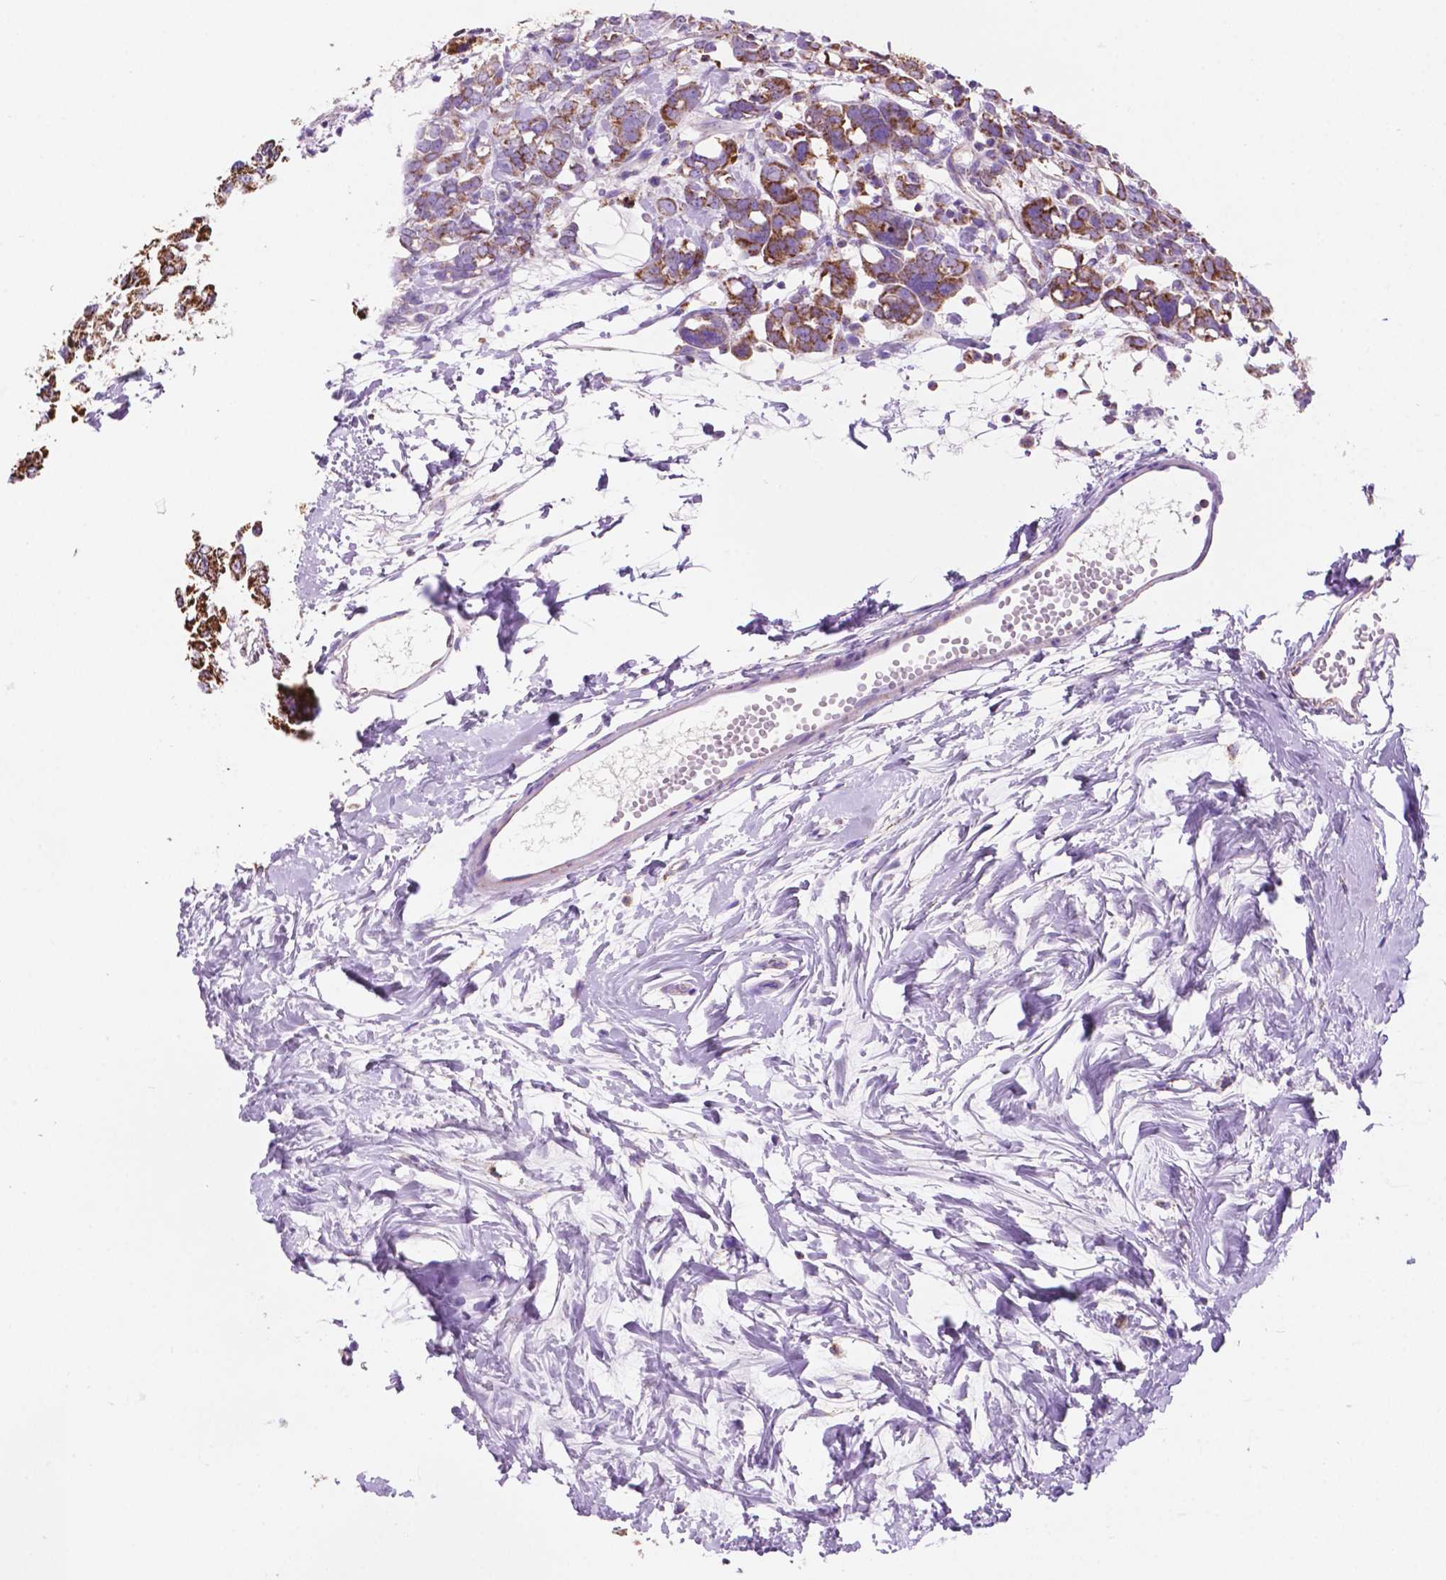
{"staining": {"intensity": "moderate", "quantity": ">75%", "location": "cytoplasmic/membranous"}, "tissue": "breast cancer", "cell_type": "Tumor cells", "image_type": "cancer", "snomed": [{"axis": "morphology", "description": "Duct carcinoma"}, {"axis": "topography", "description": "Breast"}], "caption": "IHC histopathology image of neoplastic tissue: human breast cancer (intraductal carcinoma) stained using immunohistochemistry exhibits medium levels of moderate protein expression localized specifically in the cytoplasmic/membranous of tumor cells, appearing as a cytoplasmic/membranous brown color.", "gene": "HSPD1", "patient": {"sex": "female", "age": 40}}